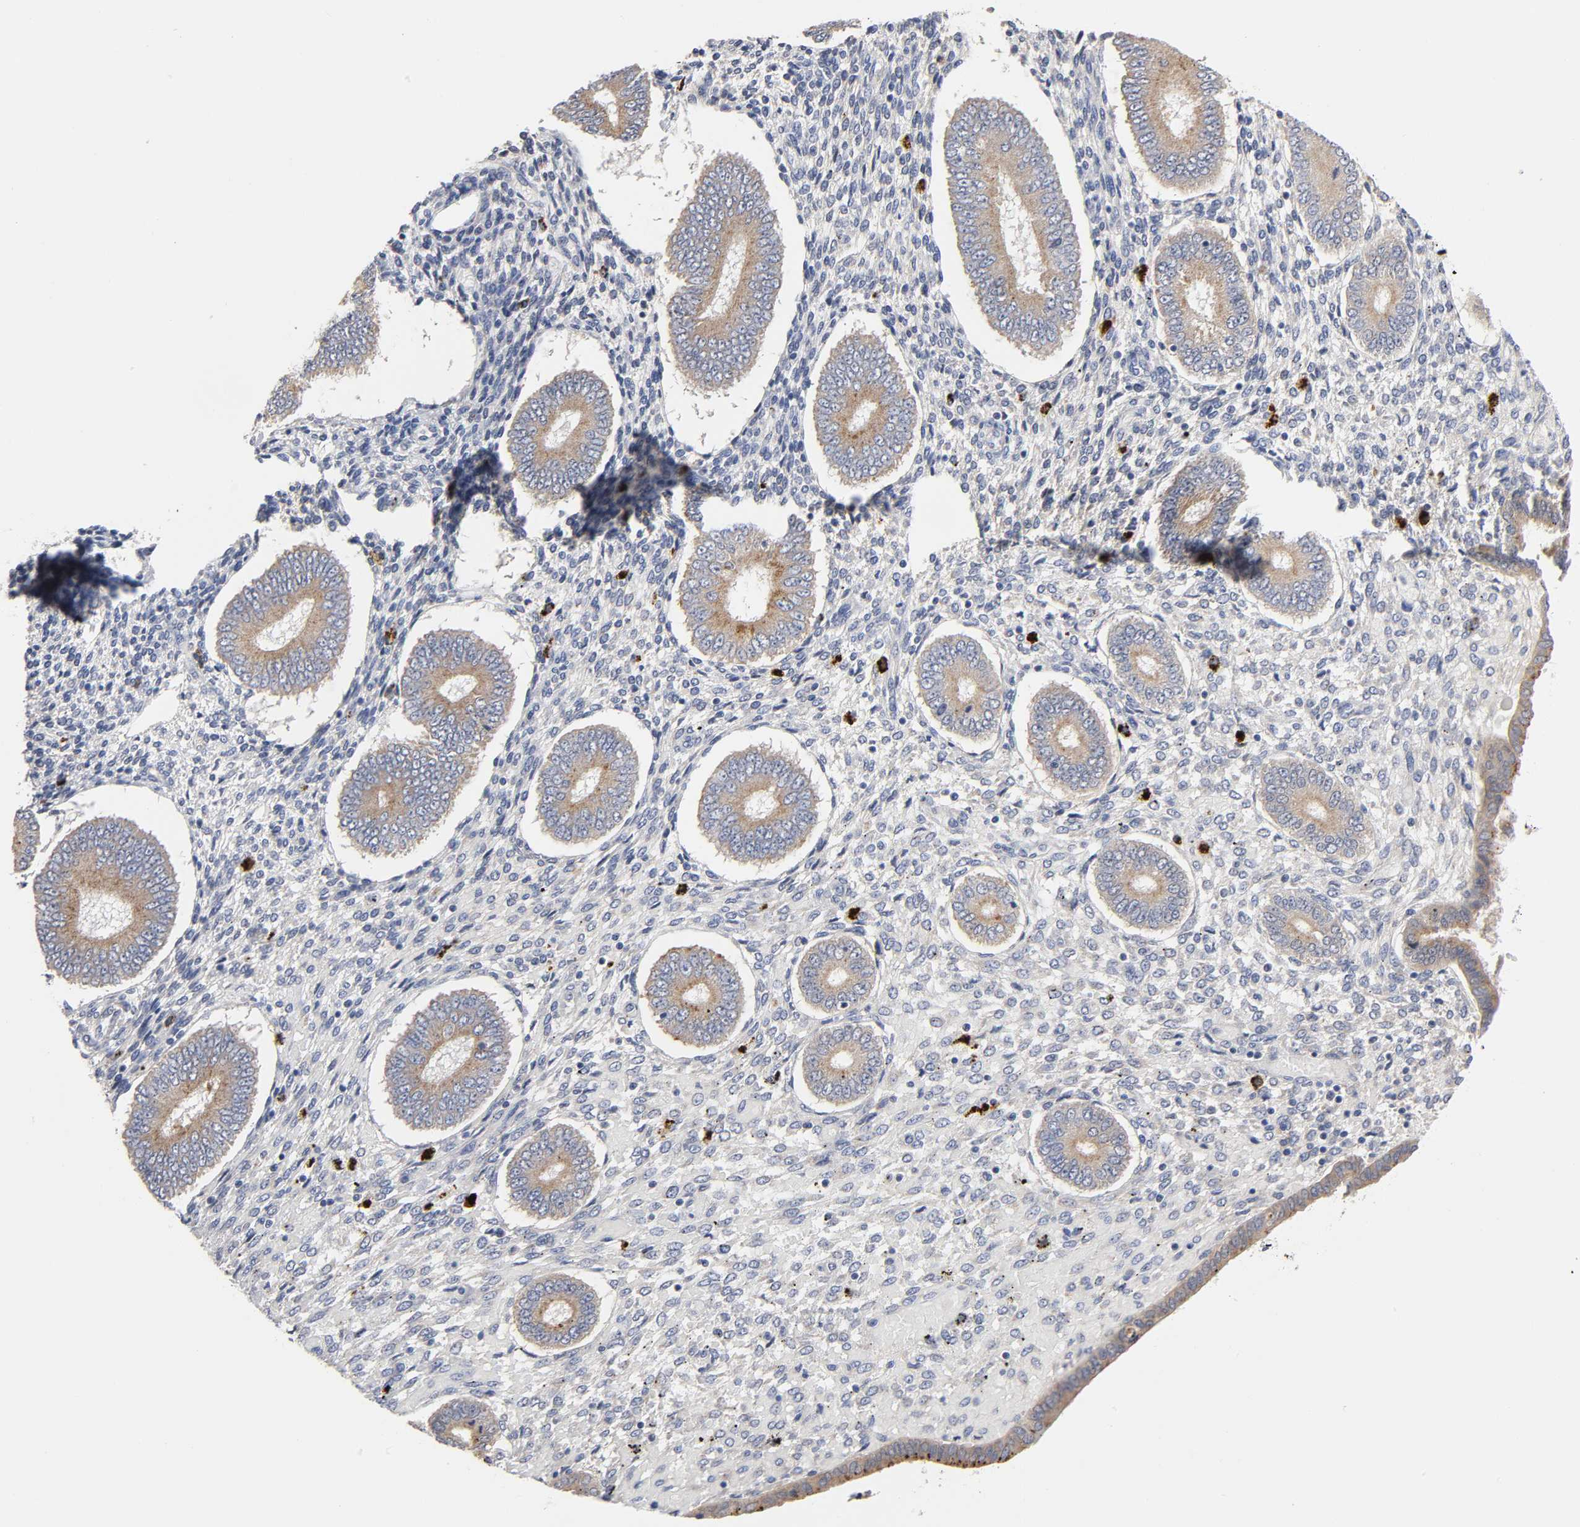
{"staining": {"intensity": "strong", "quantity": "<25%", "location": "cytoplasmic/membranous"}, "tissue": "endometrium", "cell_type": "Cells in endometrial stroma", "image_type": "normal", "snomed": [{"axis": "morphology", "description": "Normal tissue, NOS"}, {"axis": "topography", "description": "Endometrium"}], "caption": "The micrograph exhibits a brown stain indicating the presence of a protein in the cytoplasmic/membranous of cells in endometrial stroma in endometrium. Immunohistochemistry stains the protein of interest in brown and the nuclei are stained blue.", "gene": "C17orf75", "patient": {"sex": "female", "age": 42}}